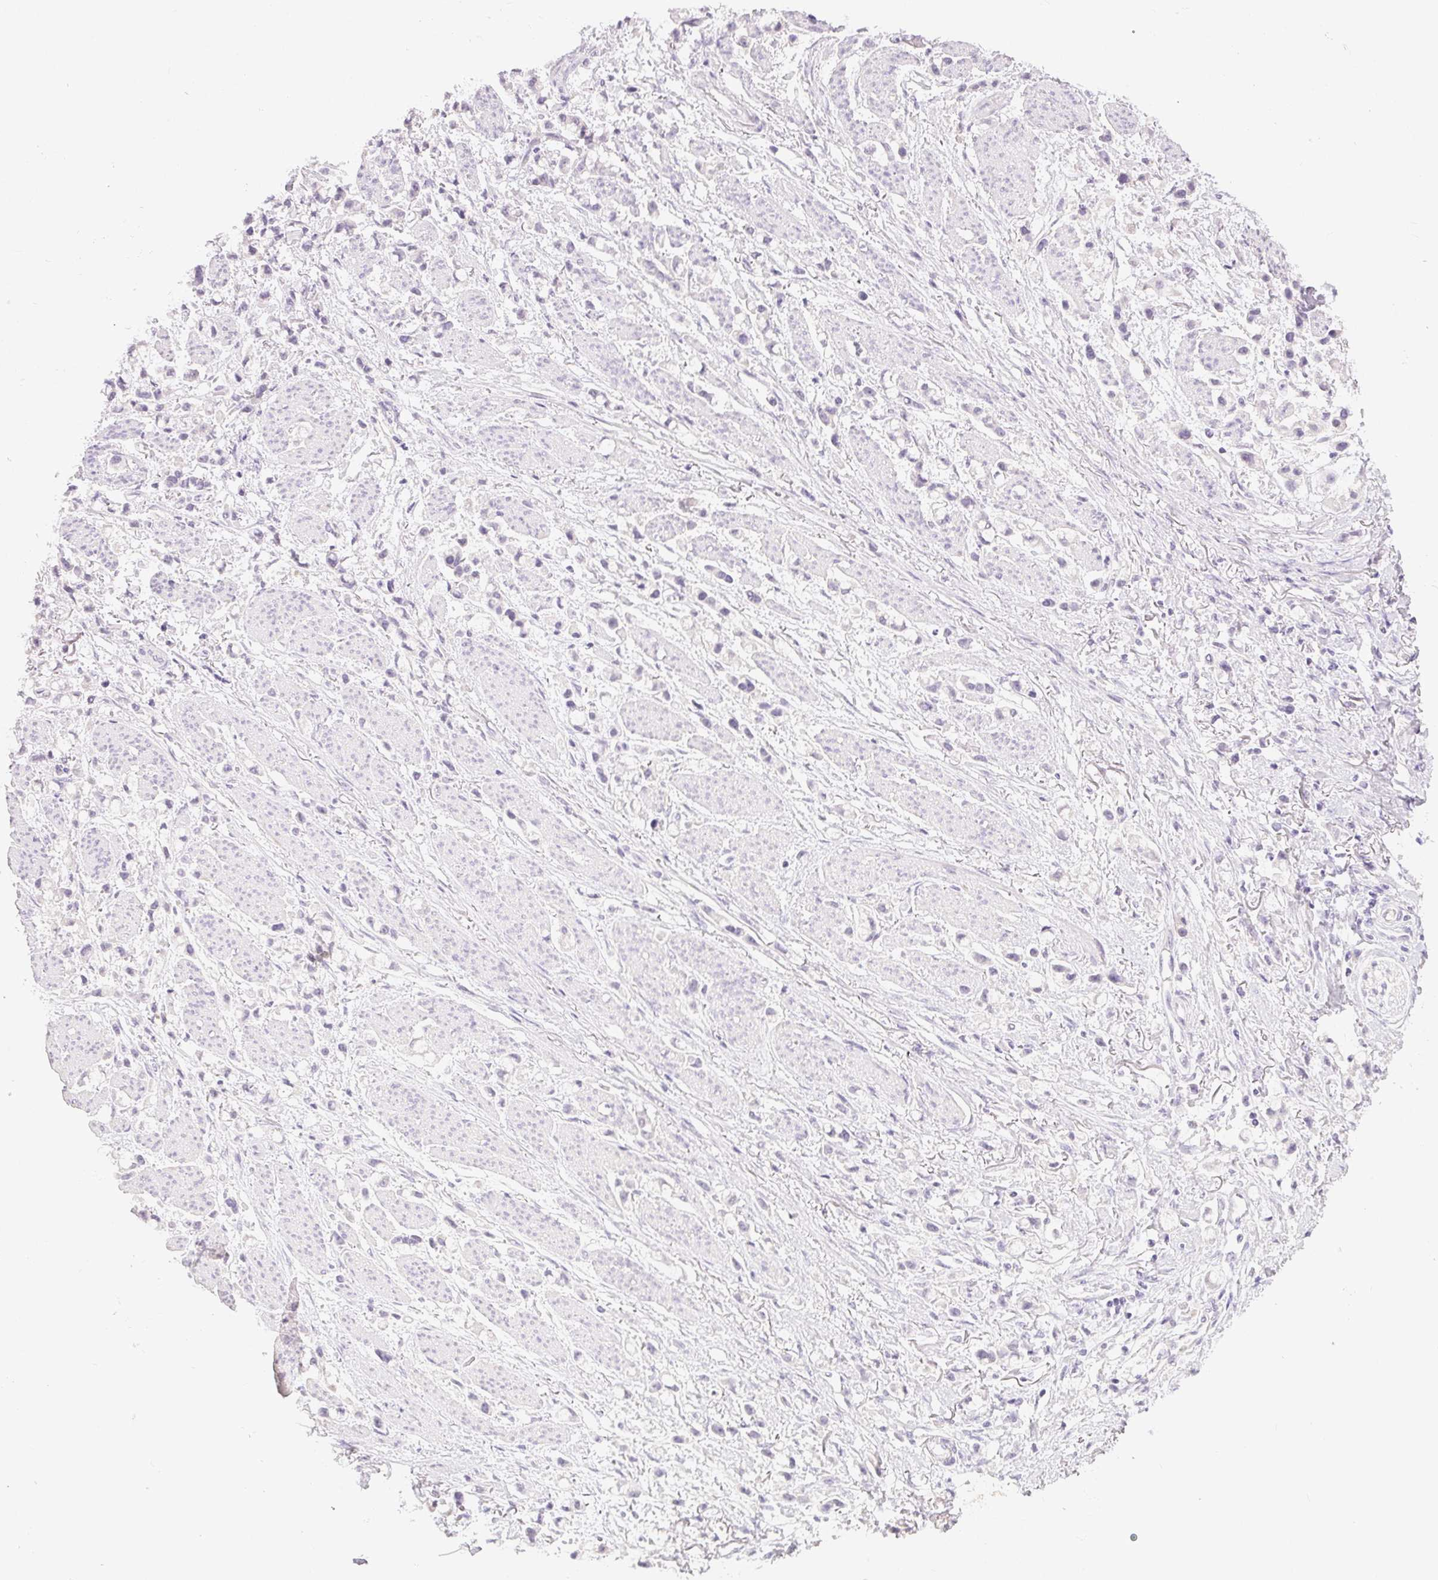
{"staining": {"intensity": "negative", "quantity": "none", "location": "none"}, "tissue": "stomach cancer", "cell_type": "Tumor cells", "image_type": "cancer", "snomed": [{"axis": "morphology", "description": "Adenocarcinoma, NOS"}, {"axis": "topography", "description": "Stomach"}], "caption": "An image of stomach adenocarcinoma stained for a protein exhibits no brown staining in tumor cells. The staining is performed using DAB brown chromogen with nuclei counter-stained in using hematoxylin.", "gene": "MIOX", "patient": {"sex": "female", "age": 81}}